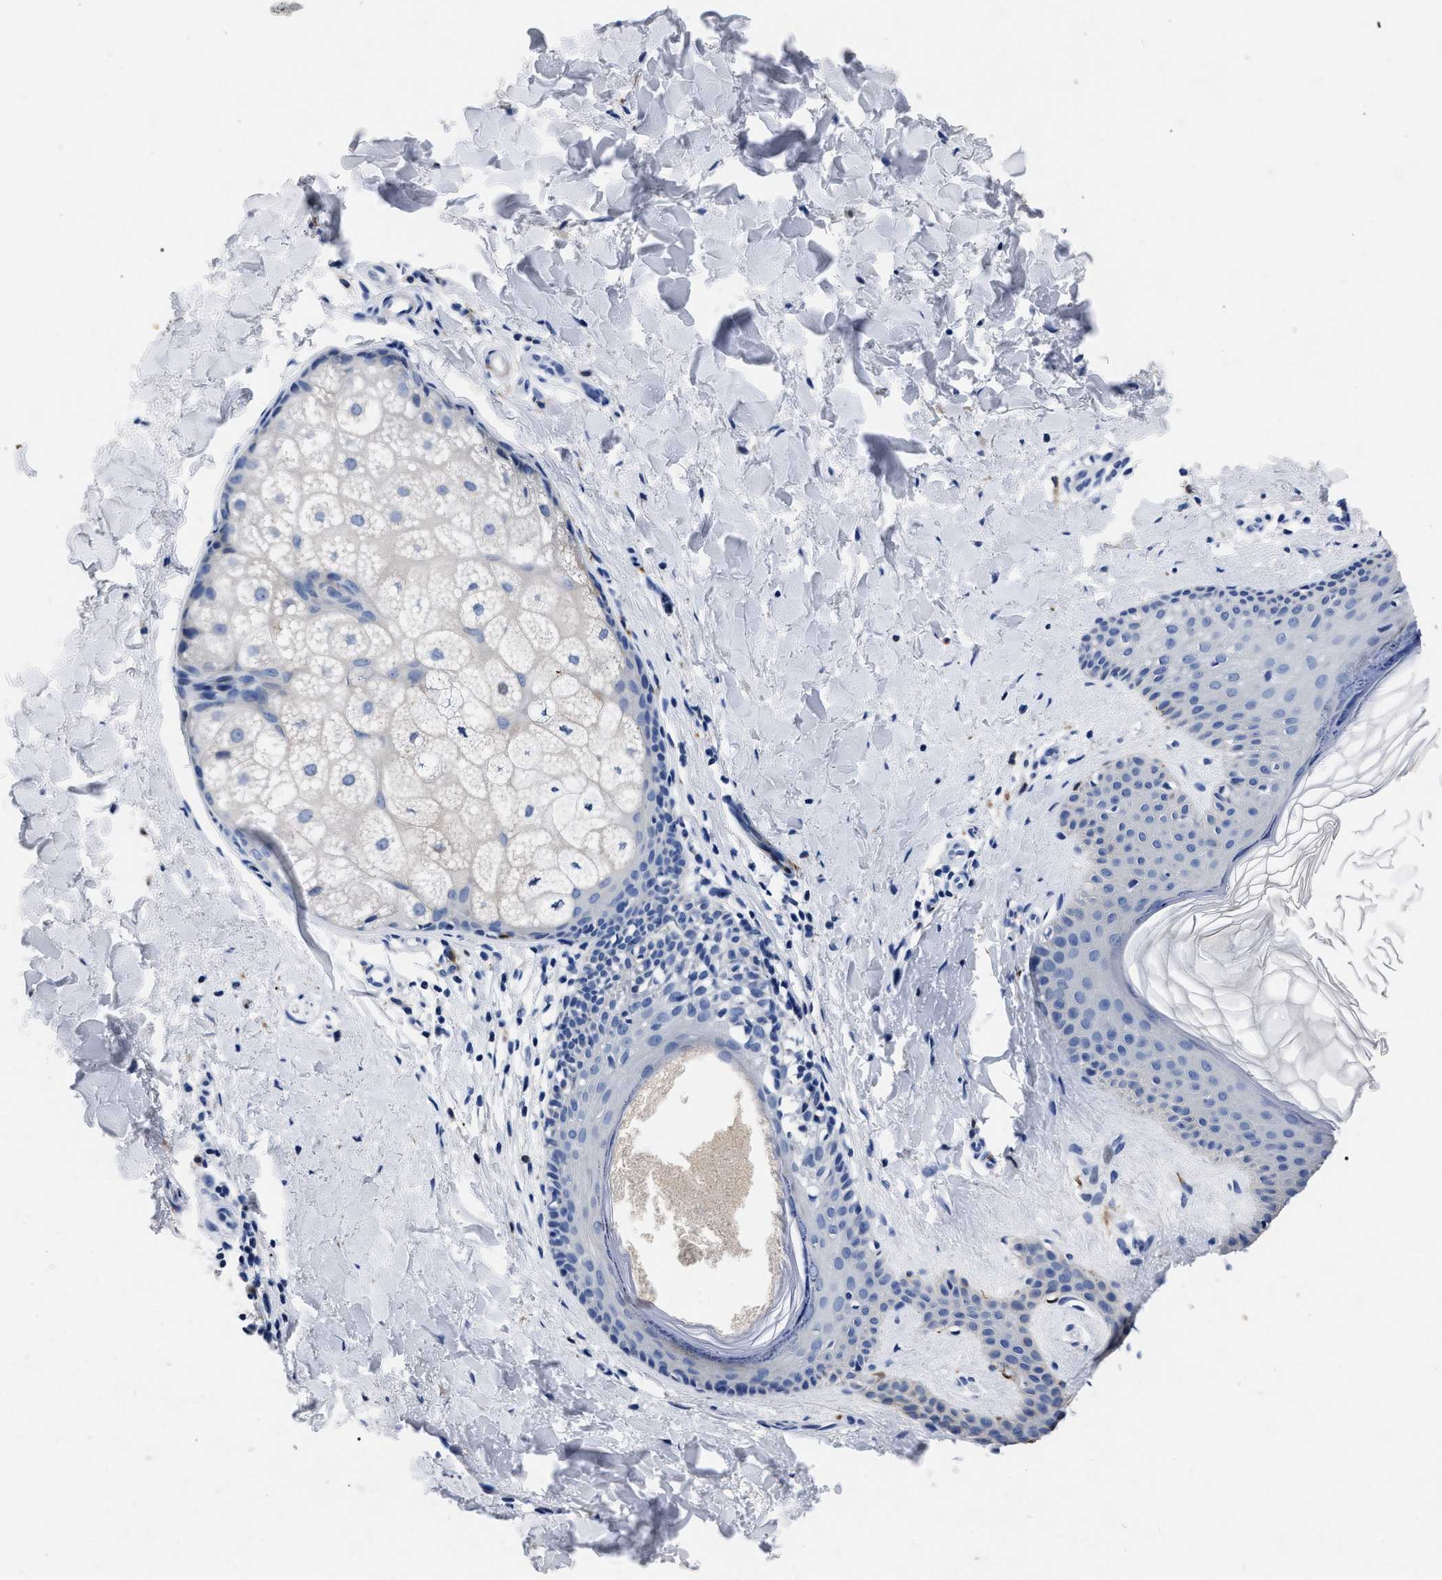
{"staining": {"intensity": "negative", "quantity": "none", "location": "none"}, "tissue": "skin", "cell_type": "Fibroblasts", "image_type": "normal", "snomed": [{"axis": "morphology", "description": "Normal tissue, NOS"}, {"axis": "morphology", "description": "Malignant melanoma, Metastatic site"}, {"axis": "topography", "description": "Skin"}], "caption": "Immunohistochemistry photomicrograph of benign skin stained for a protein (brown), which exhibits no expression in fibroblasts.", "gene": "OR10G3", "patient": {"sex": "male", "age": 41}}